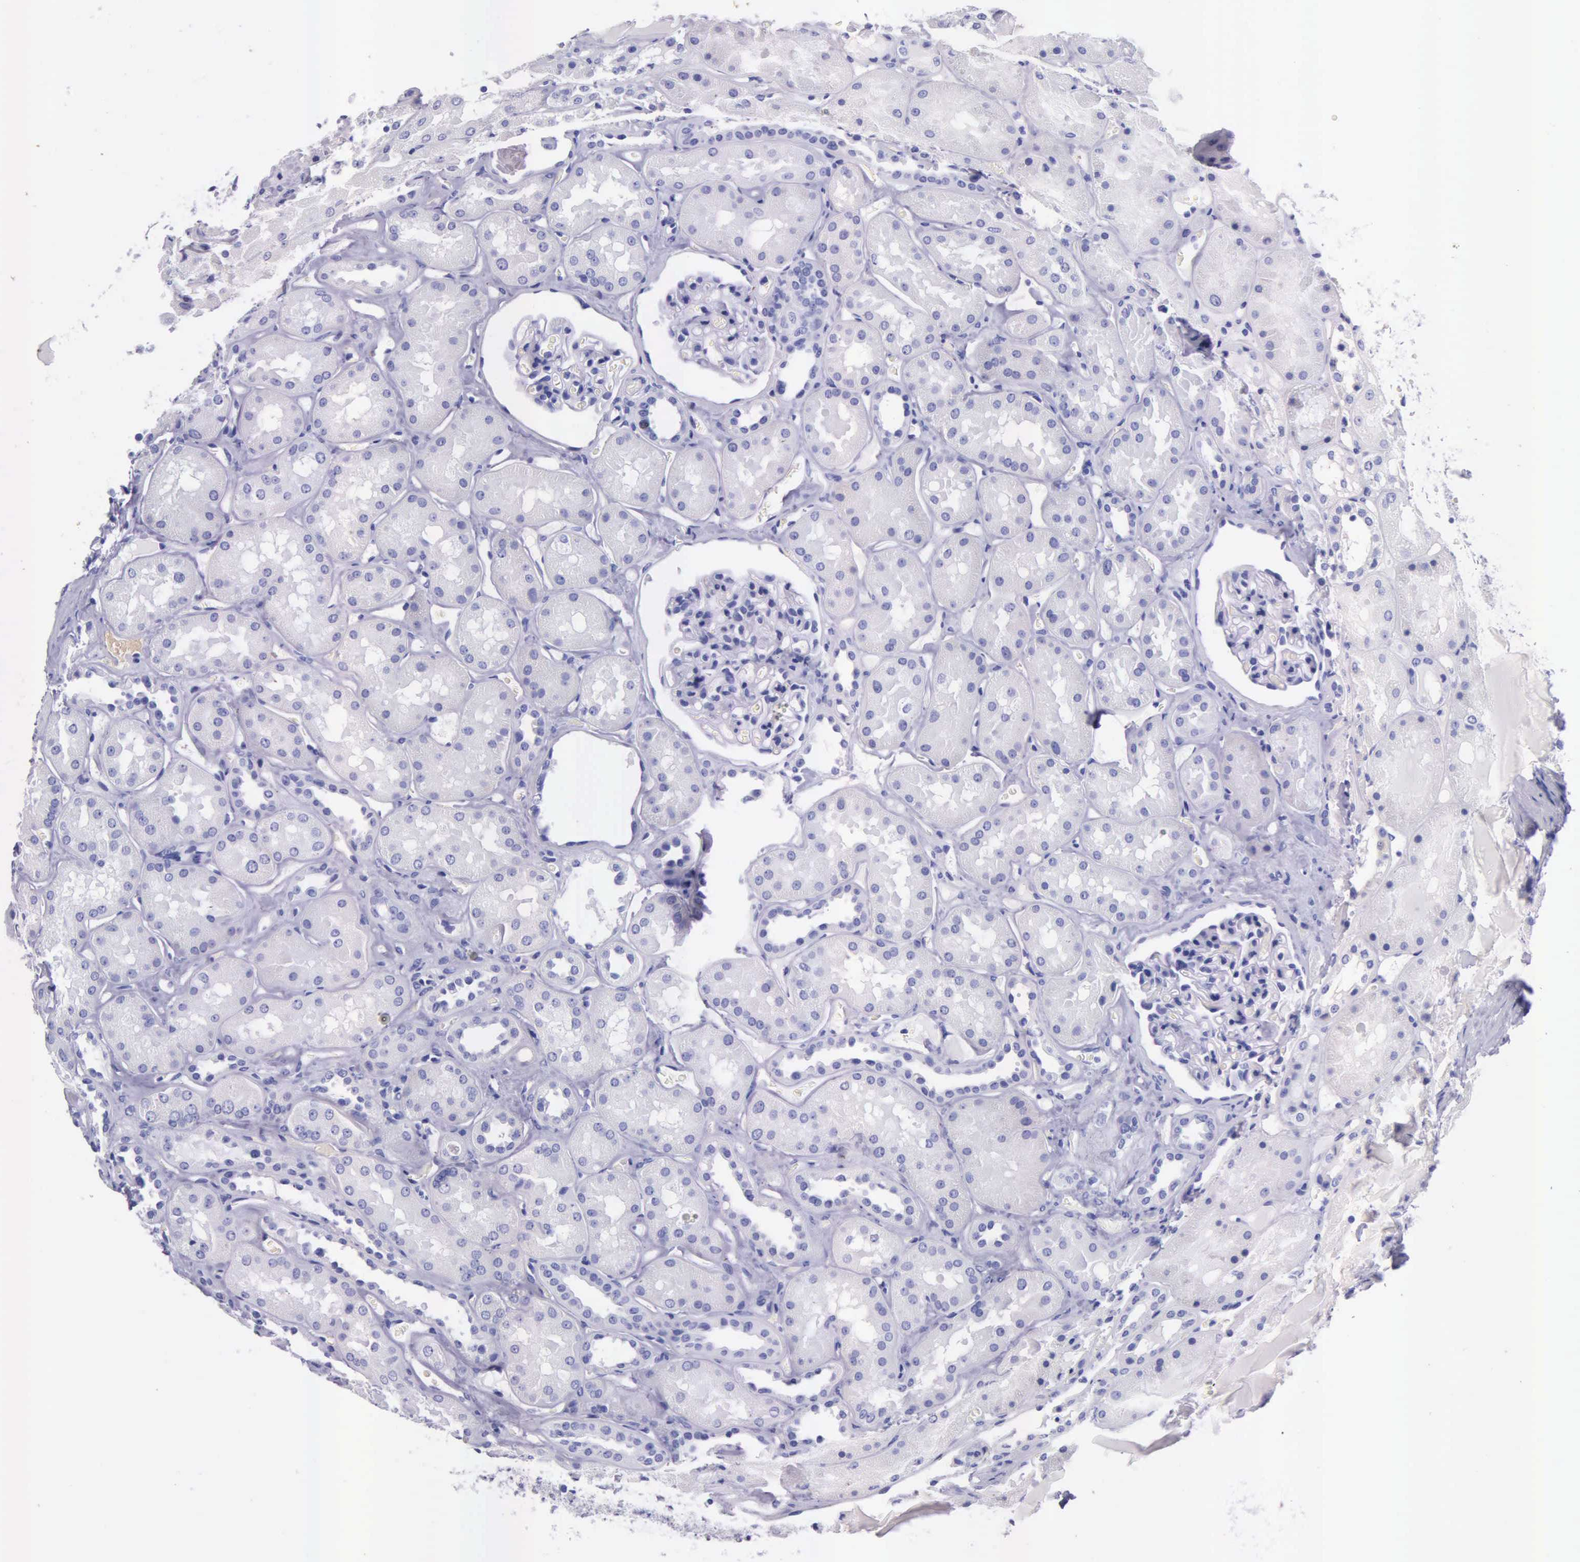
{"staining": {"intensity": "negative", "quantity": "none", "location": "none"}, "tissue": "kidney", "cell_type": "Cells in glomeruli", "image_type": "normal", "snomed": [{"axis": "morphology", "description": "Normal tissue, NOS"}, {"axis": "topography", "description": "Kidney"}, {"axis": "topography", "description": "Urinary bladder"}], "caption": "Protein analysis of normal kidney shows no significant staining in cells in glomeruli. Brightfield microscopy of immunohistochemistry (IHC) stained with DAB (3,3'-diaminobenzidine) (brown) and hematoxylin (blue), captured at high magnification.", "gene": "KLK2", "patient": {"sex": "male", "age": 64}}